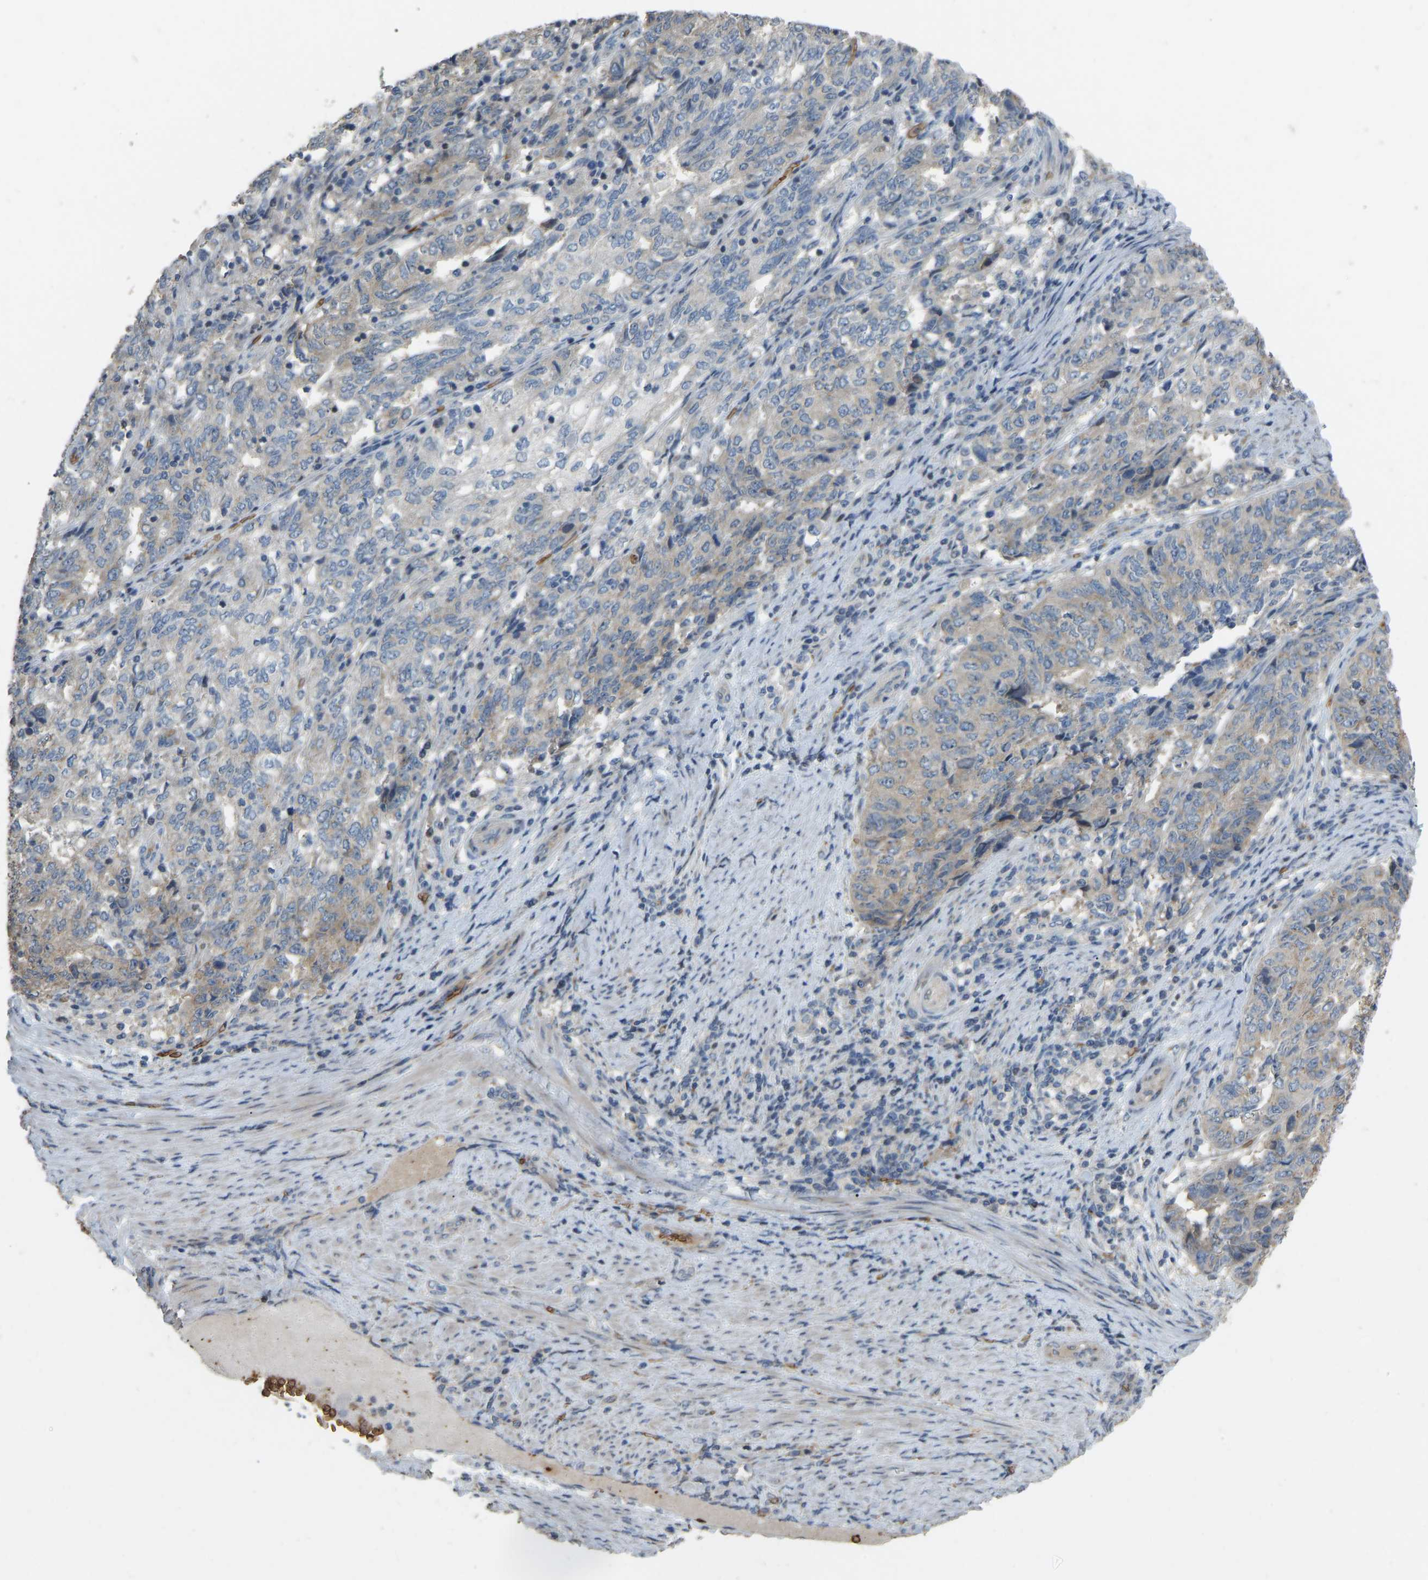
{"staining": {"intensity": "weak", "quantity": "25%-75%", "location": "cytoplasmic/membranous"}, "tissue": "endometrial cancer", "cell_type": "Tumor cells", "image_type": "cancer", "snomed": [{"axis": "morphology", "description": "Adenocarcinoma, NOS"}, {"axis": "topography", "description": "Endometrium"}], "caption": "Protein staining exhibits weak cytoplasmic/membranous expression in about 25%-75% of tumor cells in endometrial cancer.", "gene": "CFAP298", "patient": {"sex": "female", "age": 80}}